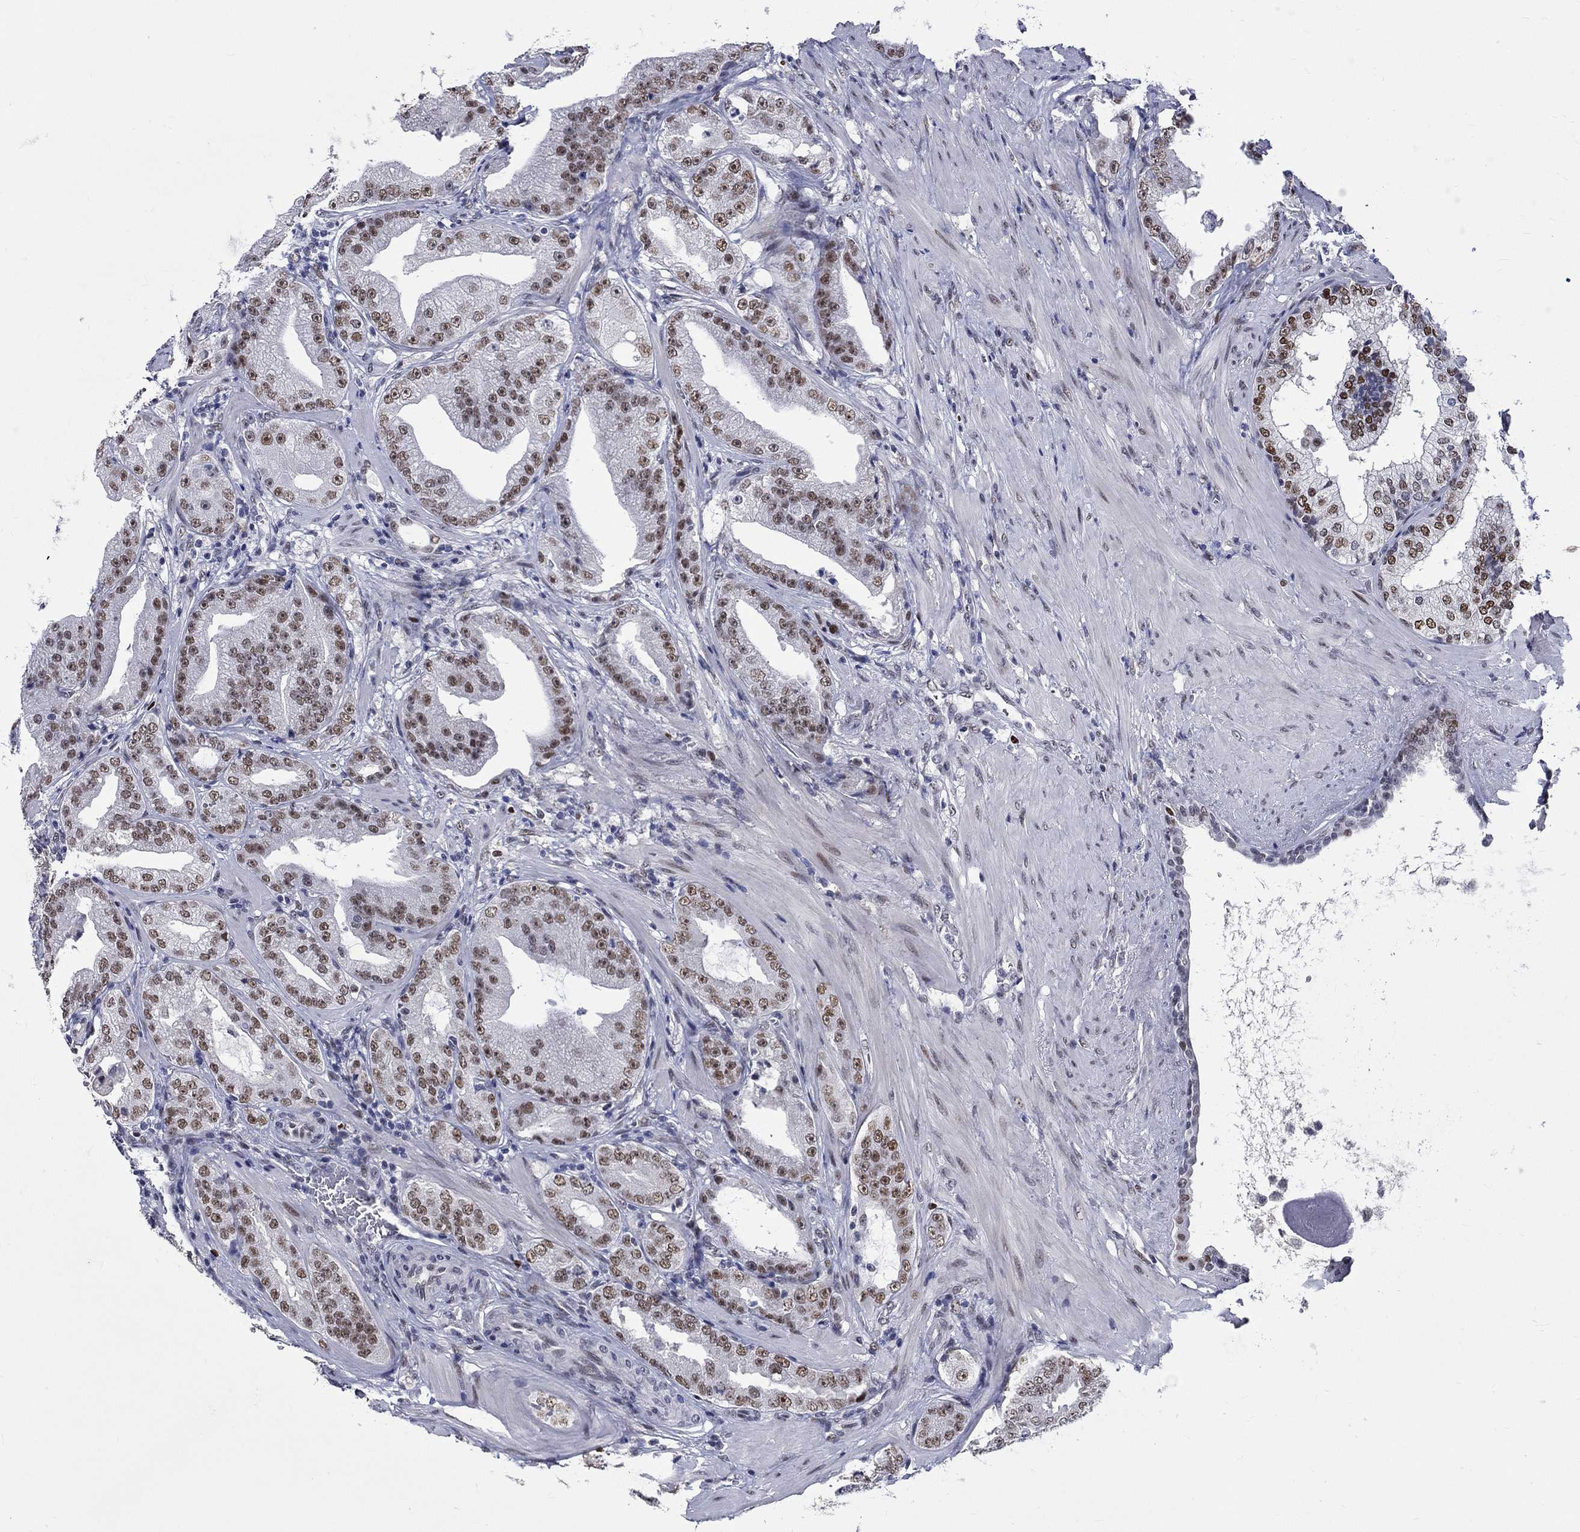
{"staining": {"intensity": "moderate", "quantity": "25%-75%", "location": "nuclear"}, "tissue": "prostate cancer", "cell_type": "Tumor cells", "image_type": "cancer", "snomed": [{"axis": "morphology", "description": "Adenocarcinoma, Low grade"}, {"axis": "topography", "description": "Prostate"}], "caption": "Moderate nuclear positivity is seen in about 25%-75% of tumor cells in prostate low-grade adenocarcinoma. (DAB = brown stain, brightfield microscopy at high magnification).", "gene": "GATA2", "patient": {"sex": "male", "age": 62}}